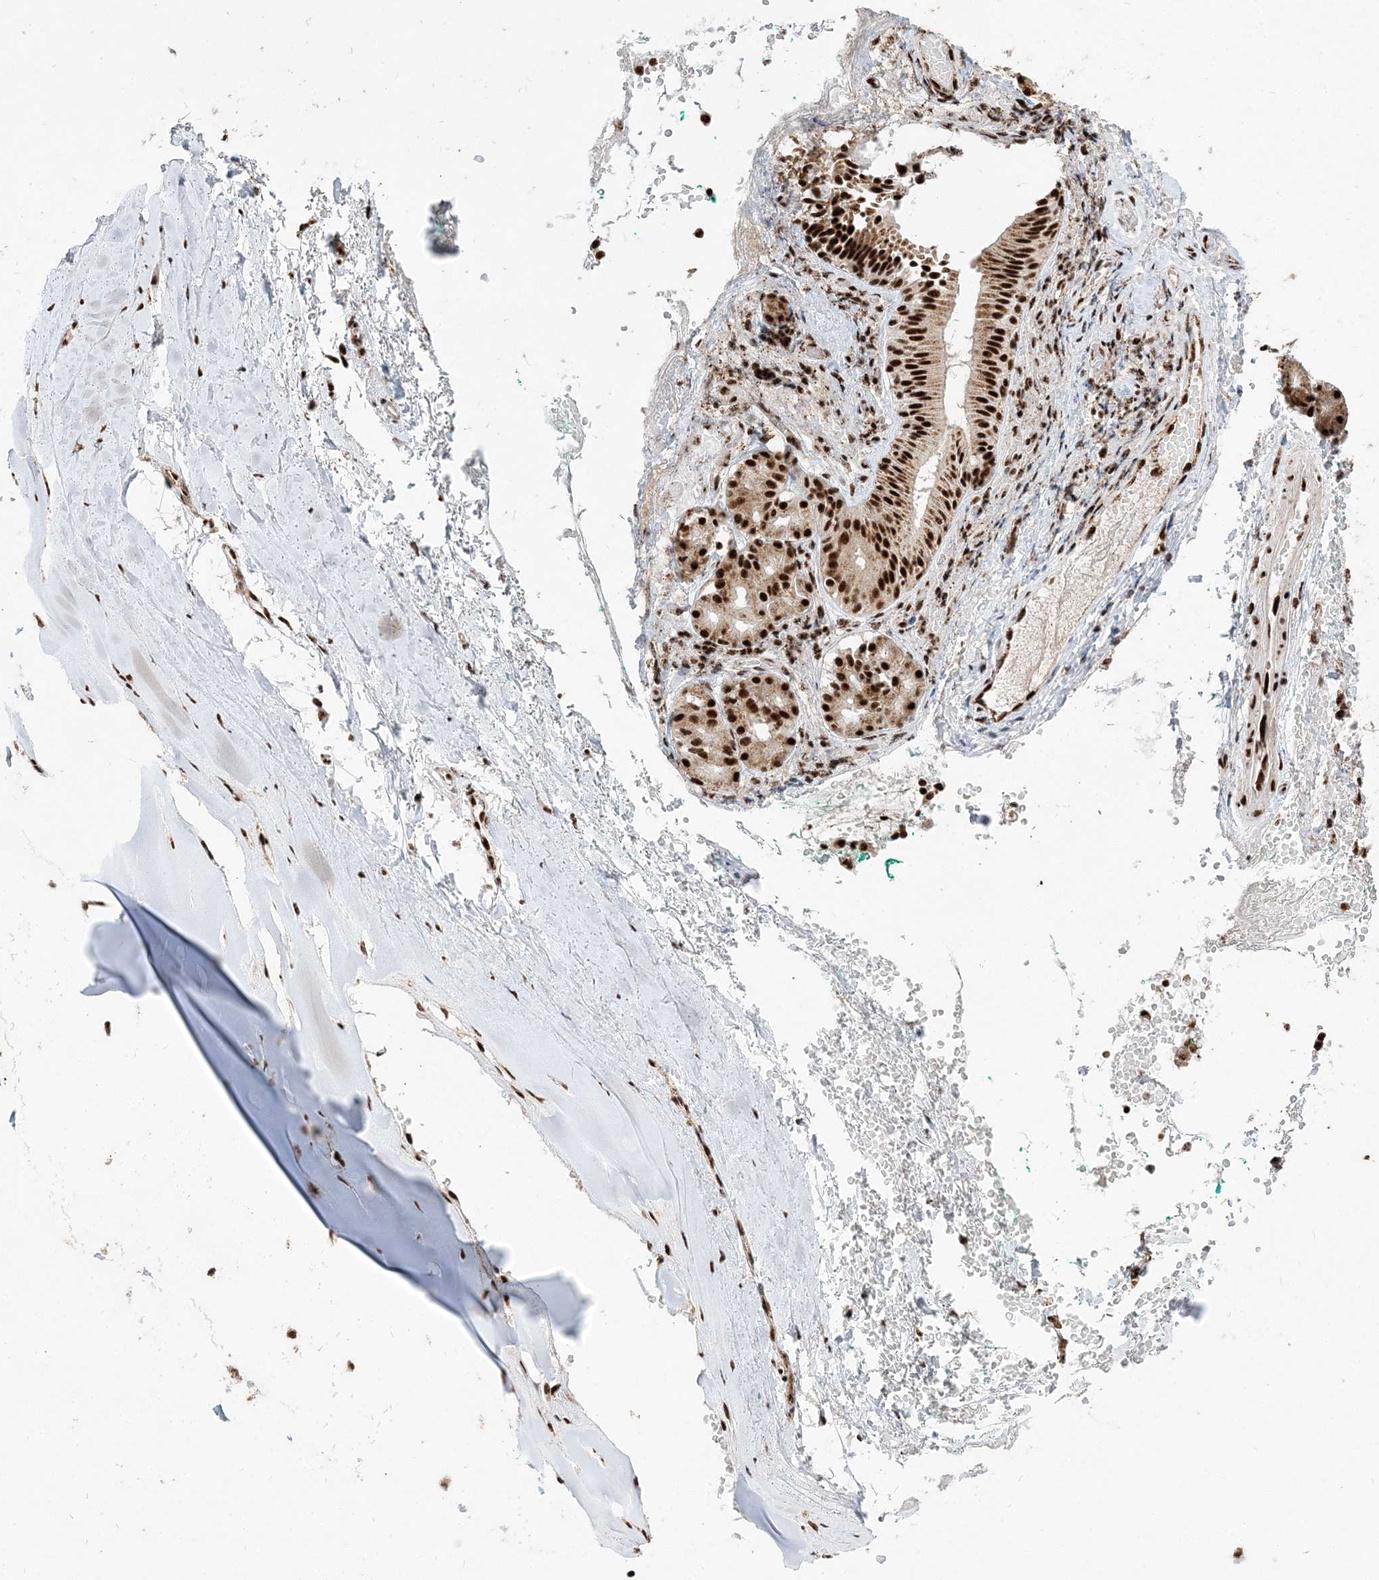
{"staining": {"intensity": "strong", "quantity": ">75%", "location": "nuclear"}, "tissue": "adipose tissue", "cell_type": "Adipocytes", "image_type": "normal", "snomed": [{"axis": "morphology", "description": "Normal tissue, NOS"}, {"axis": "morphology", "description": "Basal cell carcinoma"}, {"axis": "topography", "description": "Cartilage tissue"}, {"axis": "topography", "description": "Nasopharynx"}, {"axis": "topography", "description": "Oral tissue"}], "caption": "Adipose tissue stained with a brown dye displays strong nuclear positive positivity in about >75% of adipocytes.", "gene": "RBM17", "patient": {"sex": "female", "age": 77}}